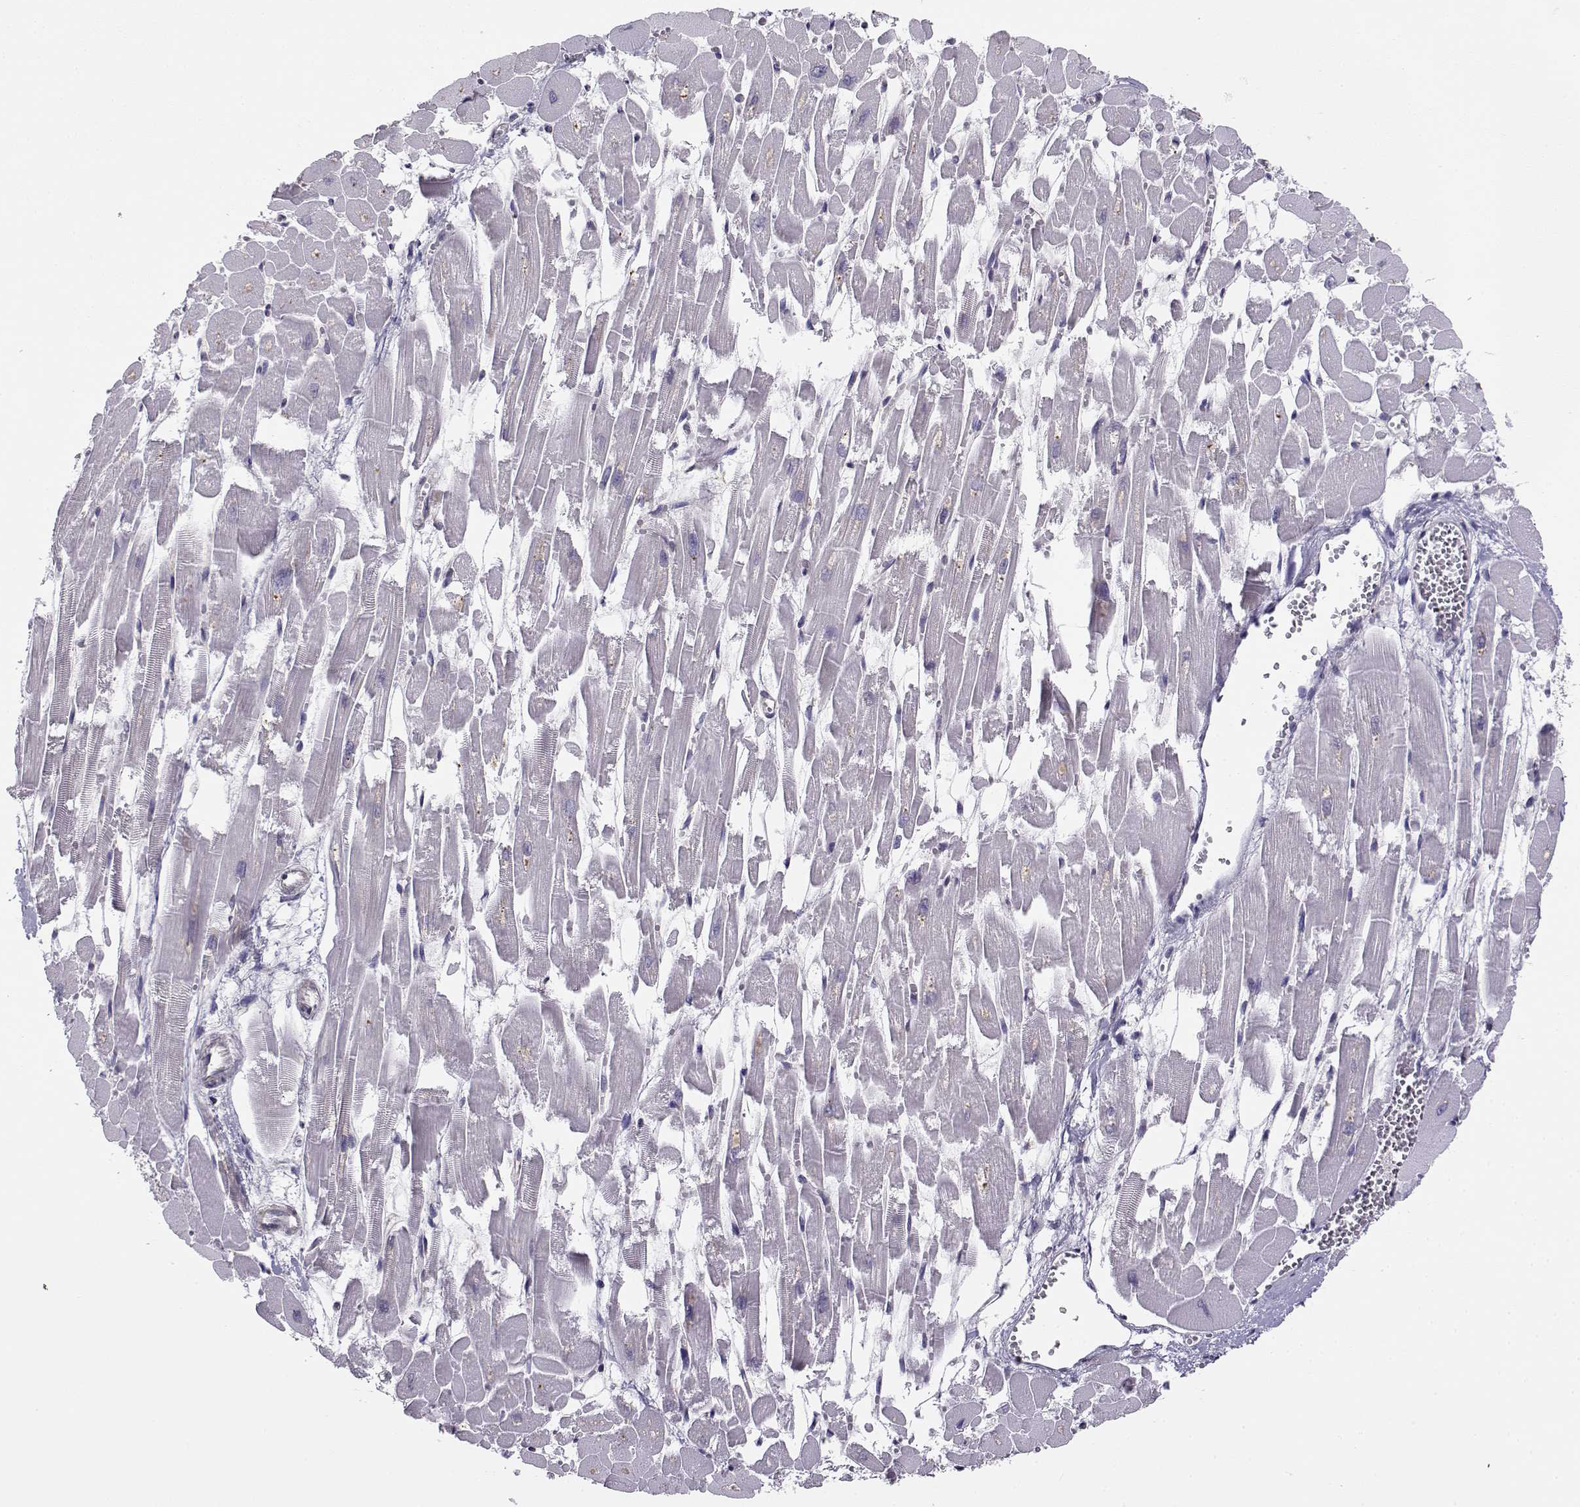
{"staining": {"intensity": "negative", "quantity": "none", "location": "none"}, "tissue": "heart muscle", "cell_type": "Cardiomyocytes", "image_type": "normal", "snomed": [{"axis": "morphology", "description": "Normal tissue, NOS"}, {"axis": "topography", "description": "Heart"}], "caption": "This is a photomicrograph of immunohistochemistry (IHC) staining of benign heart muscle, which shows no expression in cardiomyocytes. Brightfield microscopy of immunohistochemistry (IHC) stained with DAB (3,3'-diaminobenzidine) (brown) and hematoxylin (blue), captured at high magnification.", "gene": "BEND6", "patient": {"sex": "female", "age": 52}}